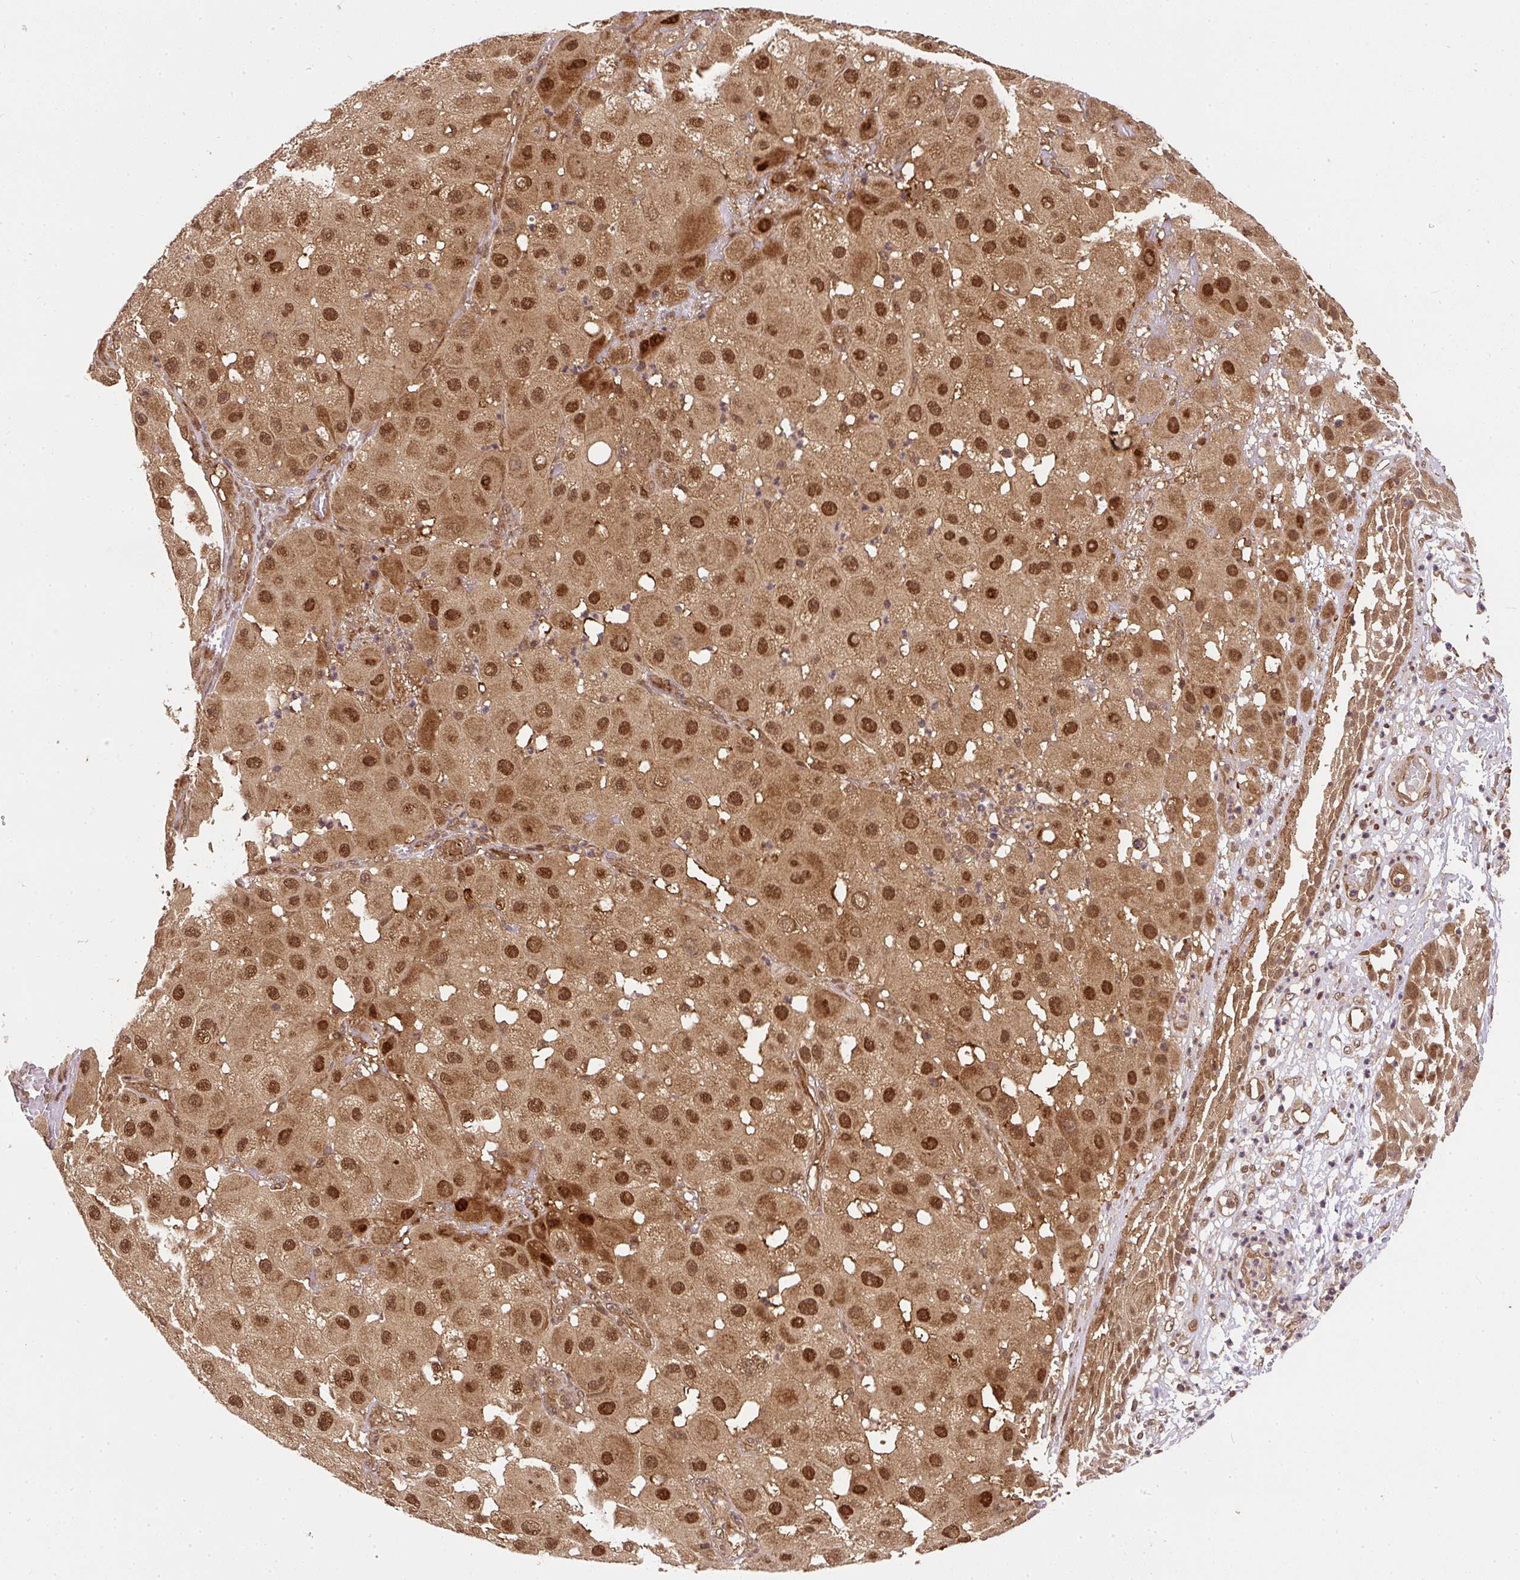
{"staining": {"intensity": "strong", "quantity": ">75%", "location": "cytoplasmic/membranous,nuclear"}, "tissue": "melanoma", "cell_type": "Tumor cells", "image_type": "cancer", "snomed": [{"axis": "morphology", "description": "Malignant melanoma, NOS"}, {"axis": "topography", "description": "Skin"}], "caption": "Protein staining by immunohistochemistry reveals strong cytoplasmic/membranous and nuclear expression in about >75% of tumor cells in melanoma. The staining is performed using DAB (3,3'-diaminobenzidine) brown chromogen to label protein expression. The nuclei are counter-stained blue using hematoxylin.", "gene": "PSMD1", "patient": {"sex": "female", "age": 81}}